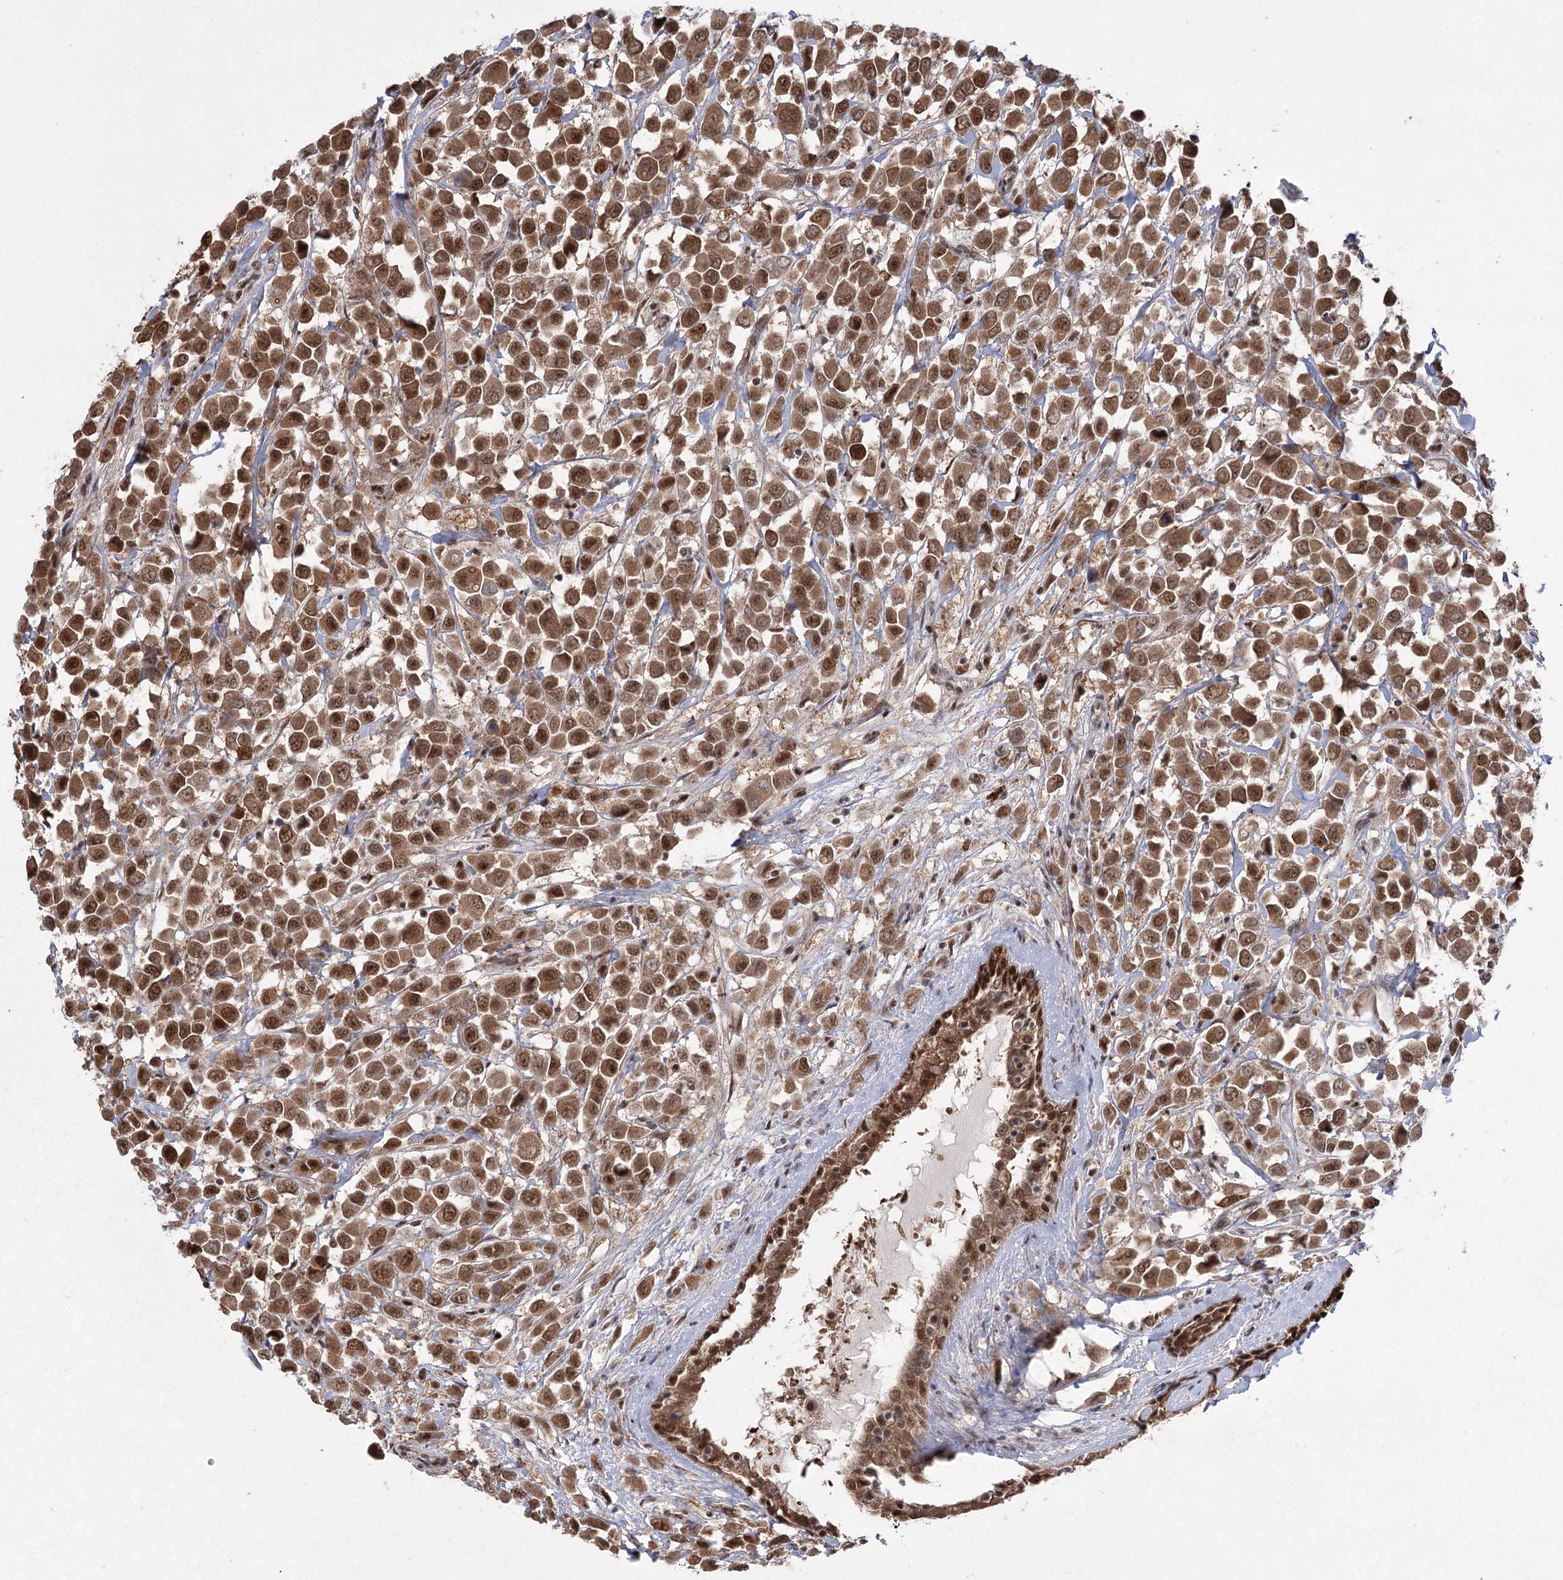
{"staining": {"intensity": "moderate", "quantity": ">75%", "location": "cytoplasmic/membranous,nuclear"}, "tissue": "breast cancer", "cell_type": "Tumor cells", "image_type": "cancer", "snomed": [{"axis": "morphology", "description": "Duct carcinoma"}, {"axis": "topography", "description": "Breast"}], "caption": "Immunohistochemical staining of human breast cancer (infiltrating ductal carcinoma) shows medium levels of moderate cytoplasmic/membranous and nuclear expression in about >75% of tumor cells.", "gene": "ZCCHC8", "patient": {"sex": "female", "age": 61}}